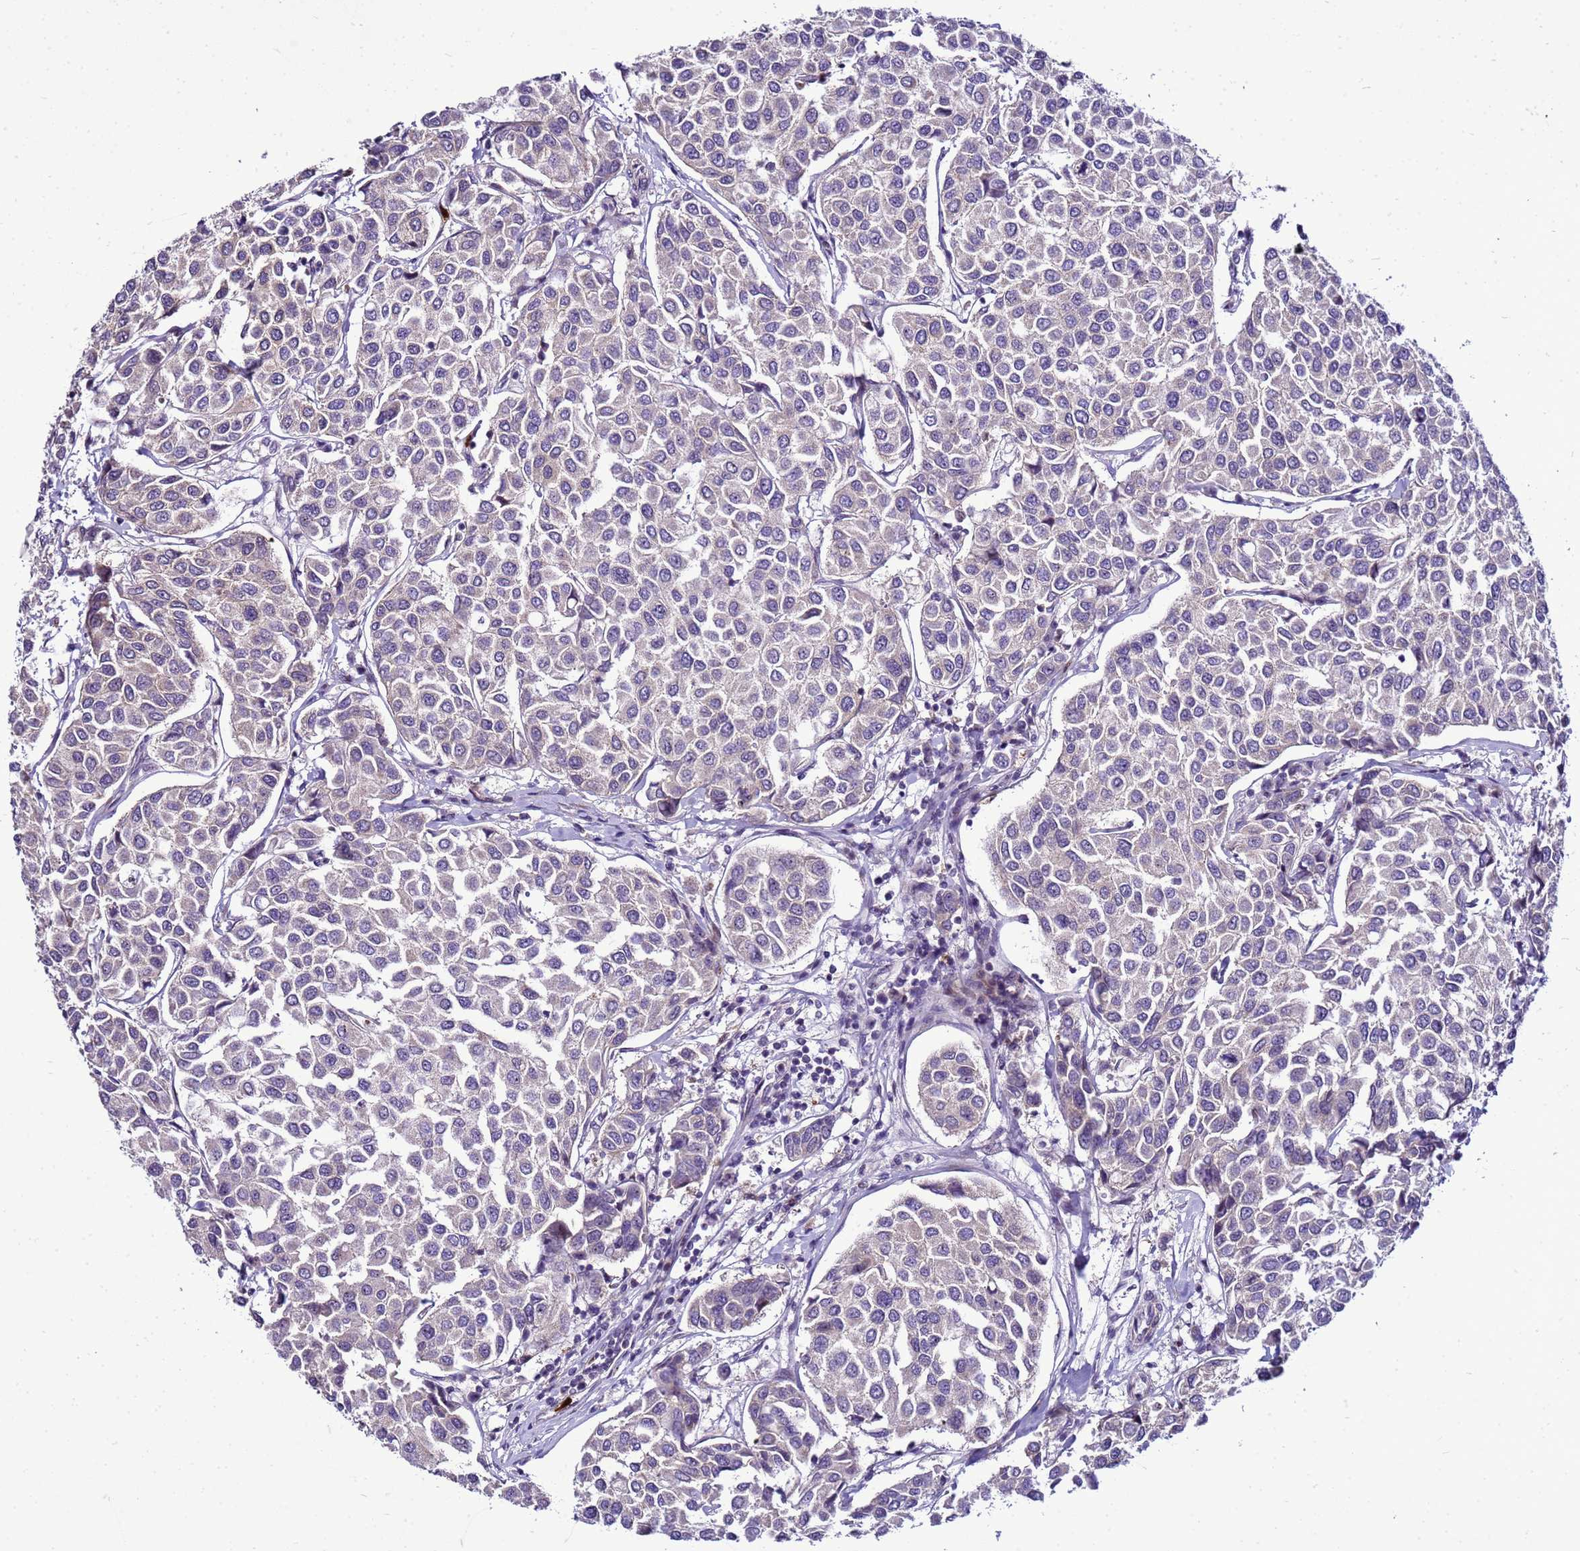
{"staining": {"intensity": "negative", "quantity": "none", "location": "none"}, "tissue": "breast cancer", "cell_type": "Tumor cells", "image_type": "cancer", "snomed": [{"axis": "morphology", "description": "Duct carcinoma"}, {"axis": "topography", "description": "Breast"}], "caption": "An image of human breast cancer (intraductal carcinoma) is negative for staining in tumor cells.", "gene": "VPS4B", "patient": {"sex": "female", "age": 55}}